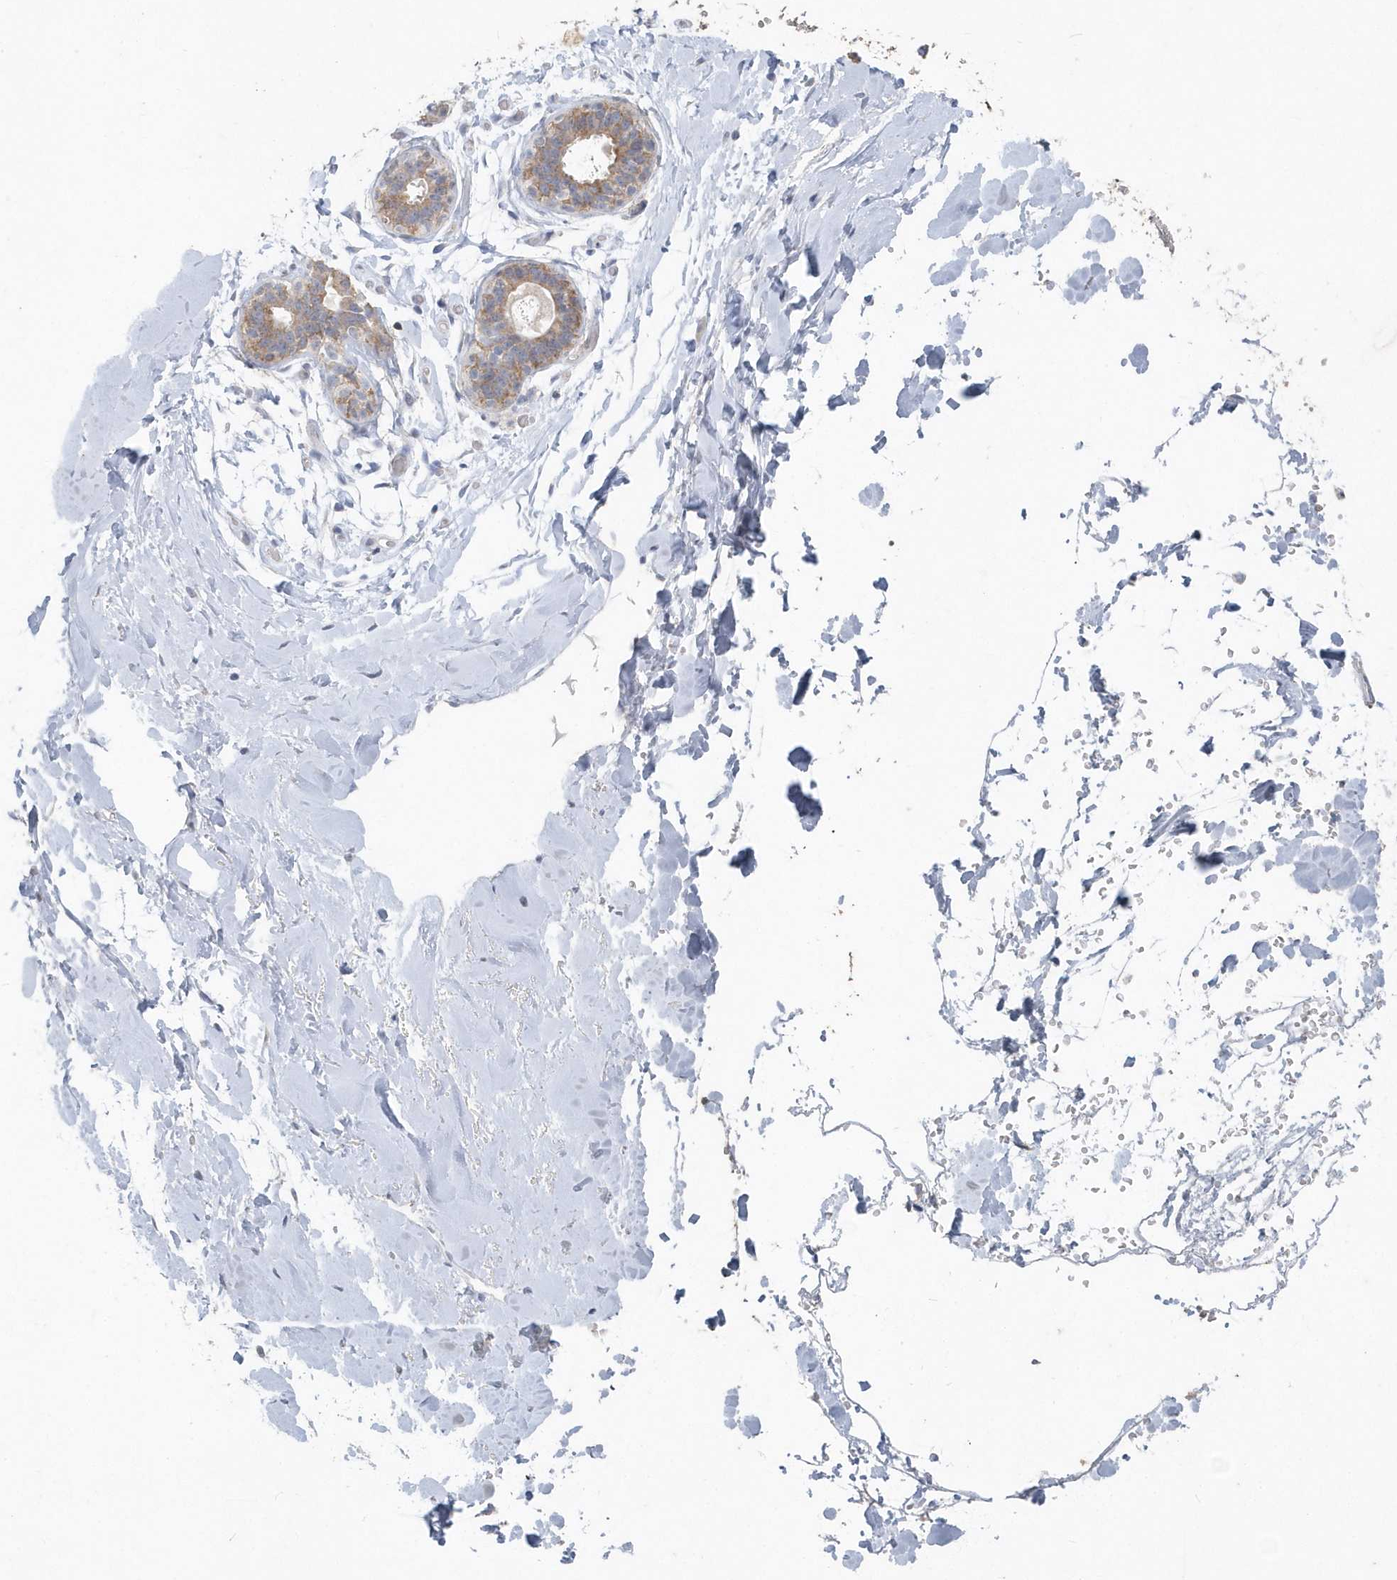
{"staining": {"intensity": "negative", "quantity": "none", "location": "none"}, "tissue": "adipose tissue", "cell_type": "Adipocytes", "image_type": "normal", "snomed": [{"axis": "morphology", "description": "Normal tissue, NOS"}, {"axis": "topography", "description": "Breast"}], "caption": "This is an immunohistochemistry histopathology image of benign adipose tissue. There is no staining in adipocytes.", "gene": "PDCD1", "patient": {"sex": "female", "age": 26}}